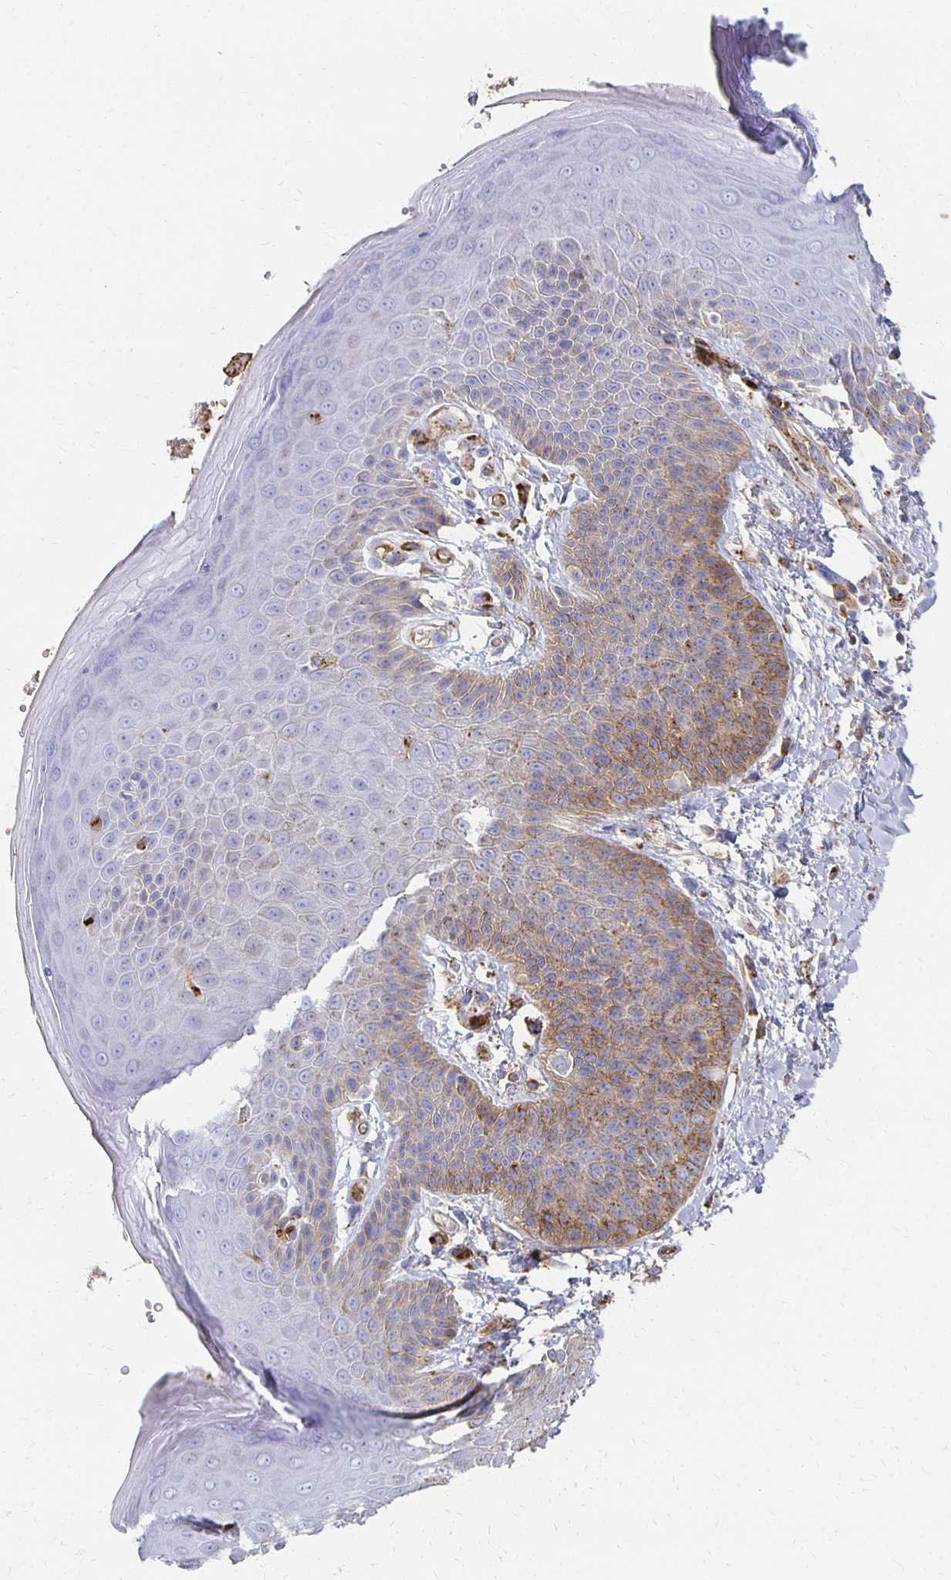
{"staining": {"intensity": "moderate", "quantity": "<25%", "location": "cytoplasmic/membranous"}, "tissue": "skin", "cell_type": "Epidermal cells", "image_type": "normal", "snomed": [{"axis": "morphology", "description": "Normal tissue, NOS"}, {"axis": "topography", "description": "Anal"}, {"axis": "topography", "description": "Peripheral nerve tissue"}], "caption": "Moderate cytoplasmic/membranous positivity for a protein is identified in about <25% of epidermal cells of benign skin using IHC.", "gene": "TAAR1", "patient": {"sex": "male", "age": 51}}